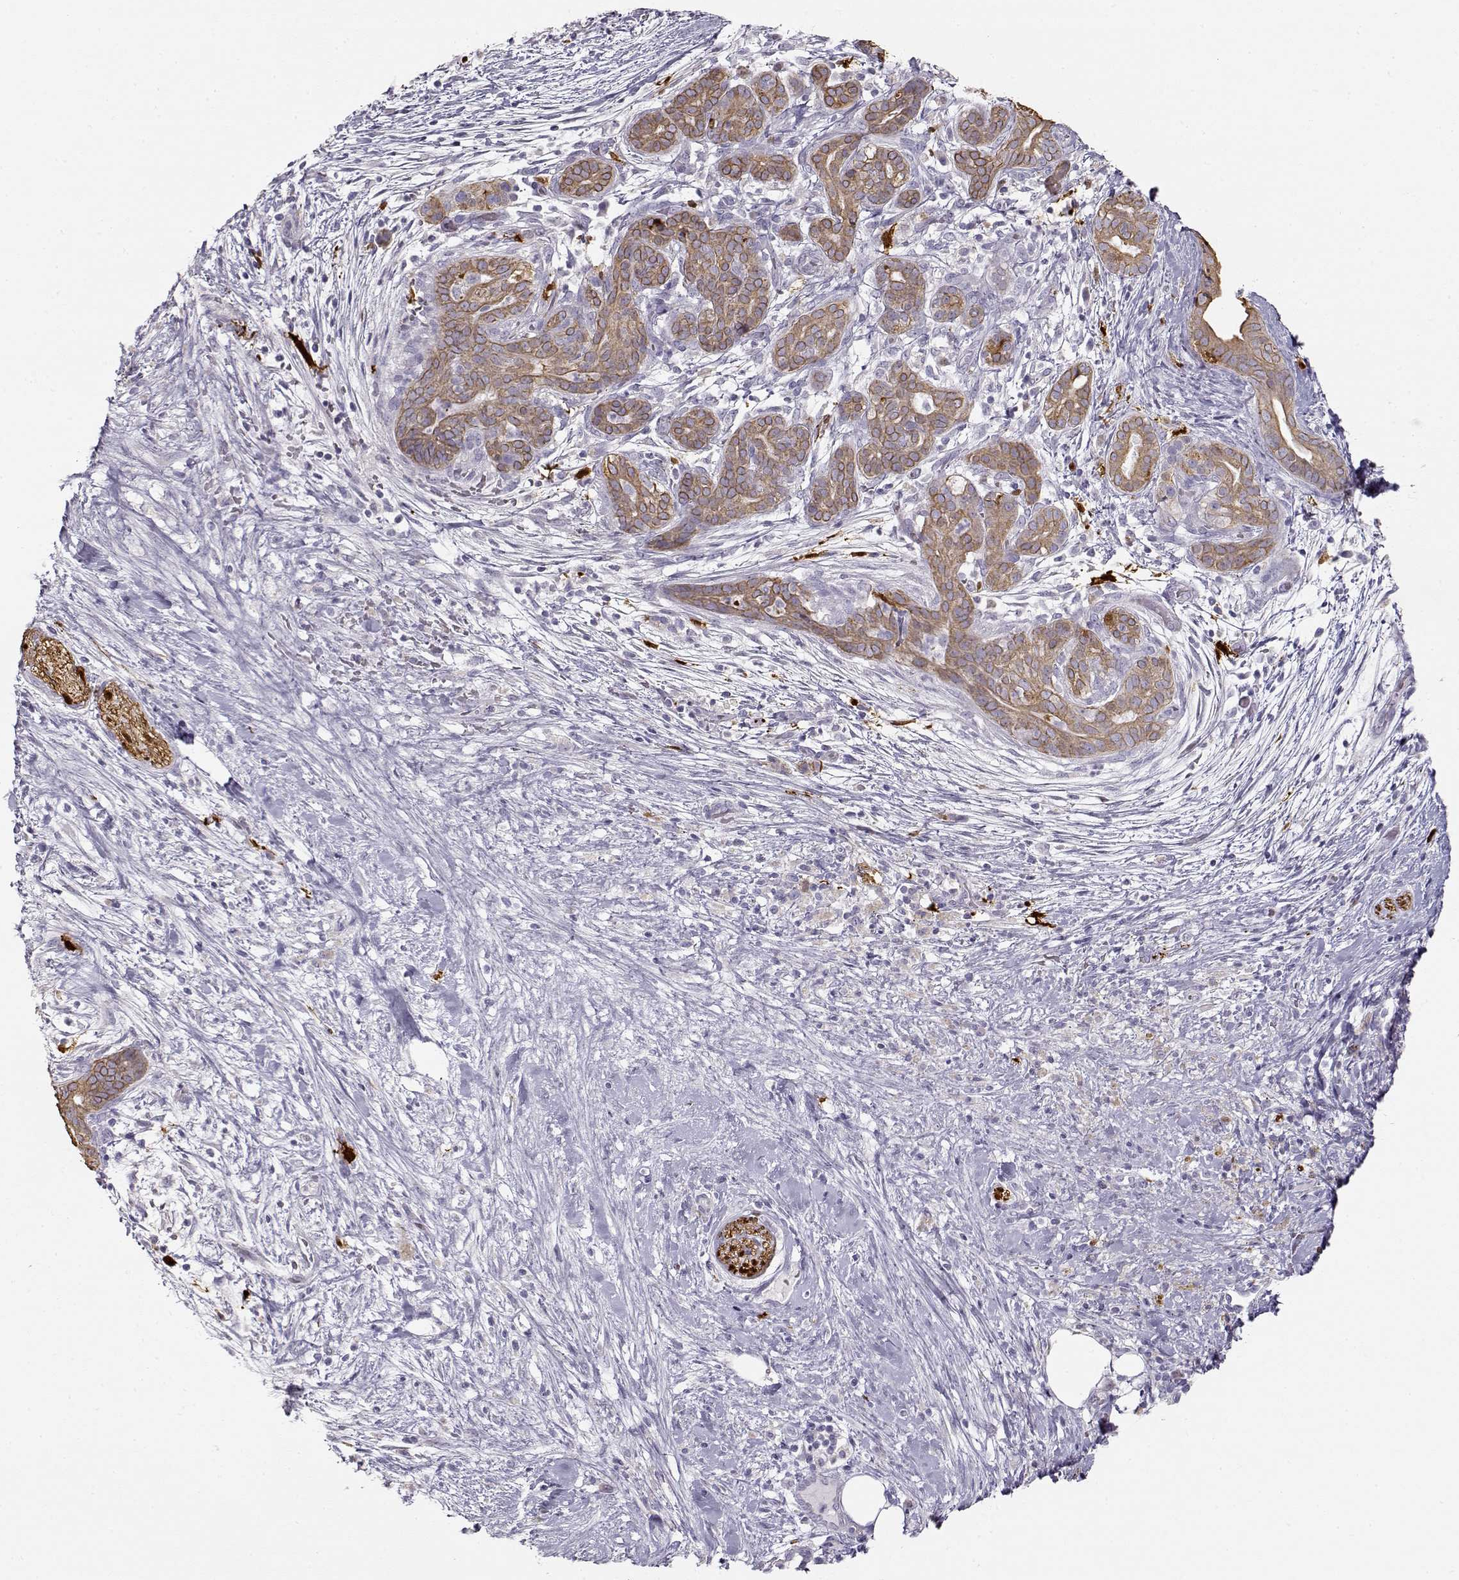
{"staining": {"intensity": "moderate", "quantity": ">75%", "location": "cytoplasmic/membranous"}, "tissue": "pancreatic cancer", "cell_type": "Tumor cells", "image_type": "cancer", "snomed": [{"axis": "morphology", "description": "Adenocarcinoma, NOS"}, {"axis": "topography", "description": "Pancreas"}], "caption": "Moderate cytoplasmic/membranous staining for a protein is identified in approximately >75% of tumor cells of pancreatic adenocarcinoma using immunohistochemistry.", "gene": "S100B", "patient": {"sex": "male", "age": 44}}